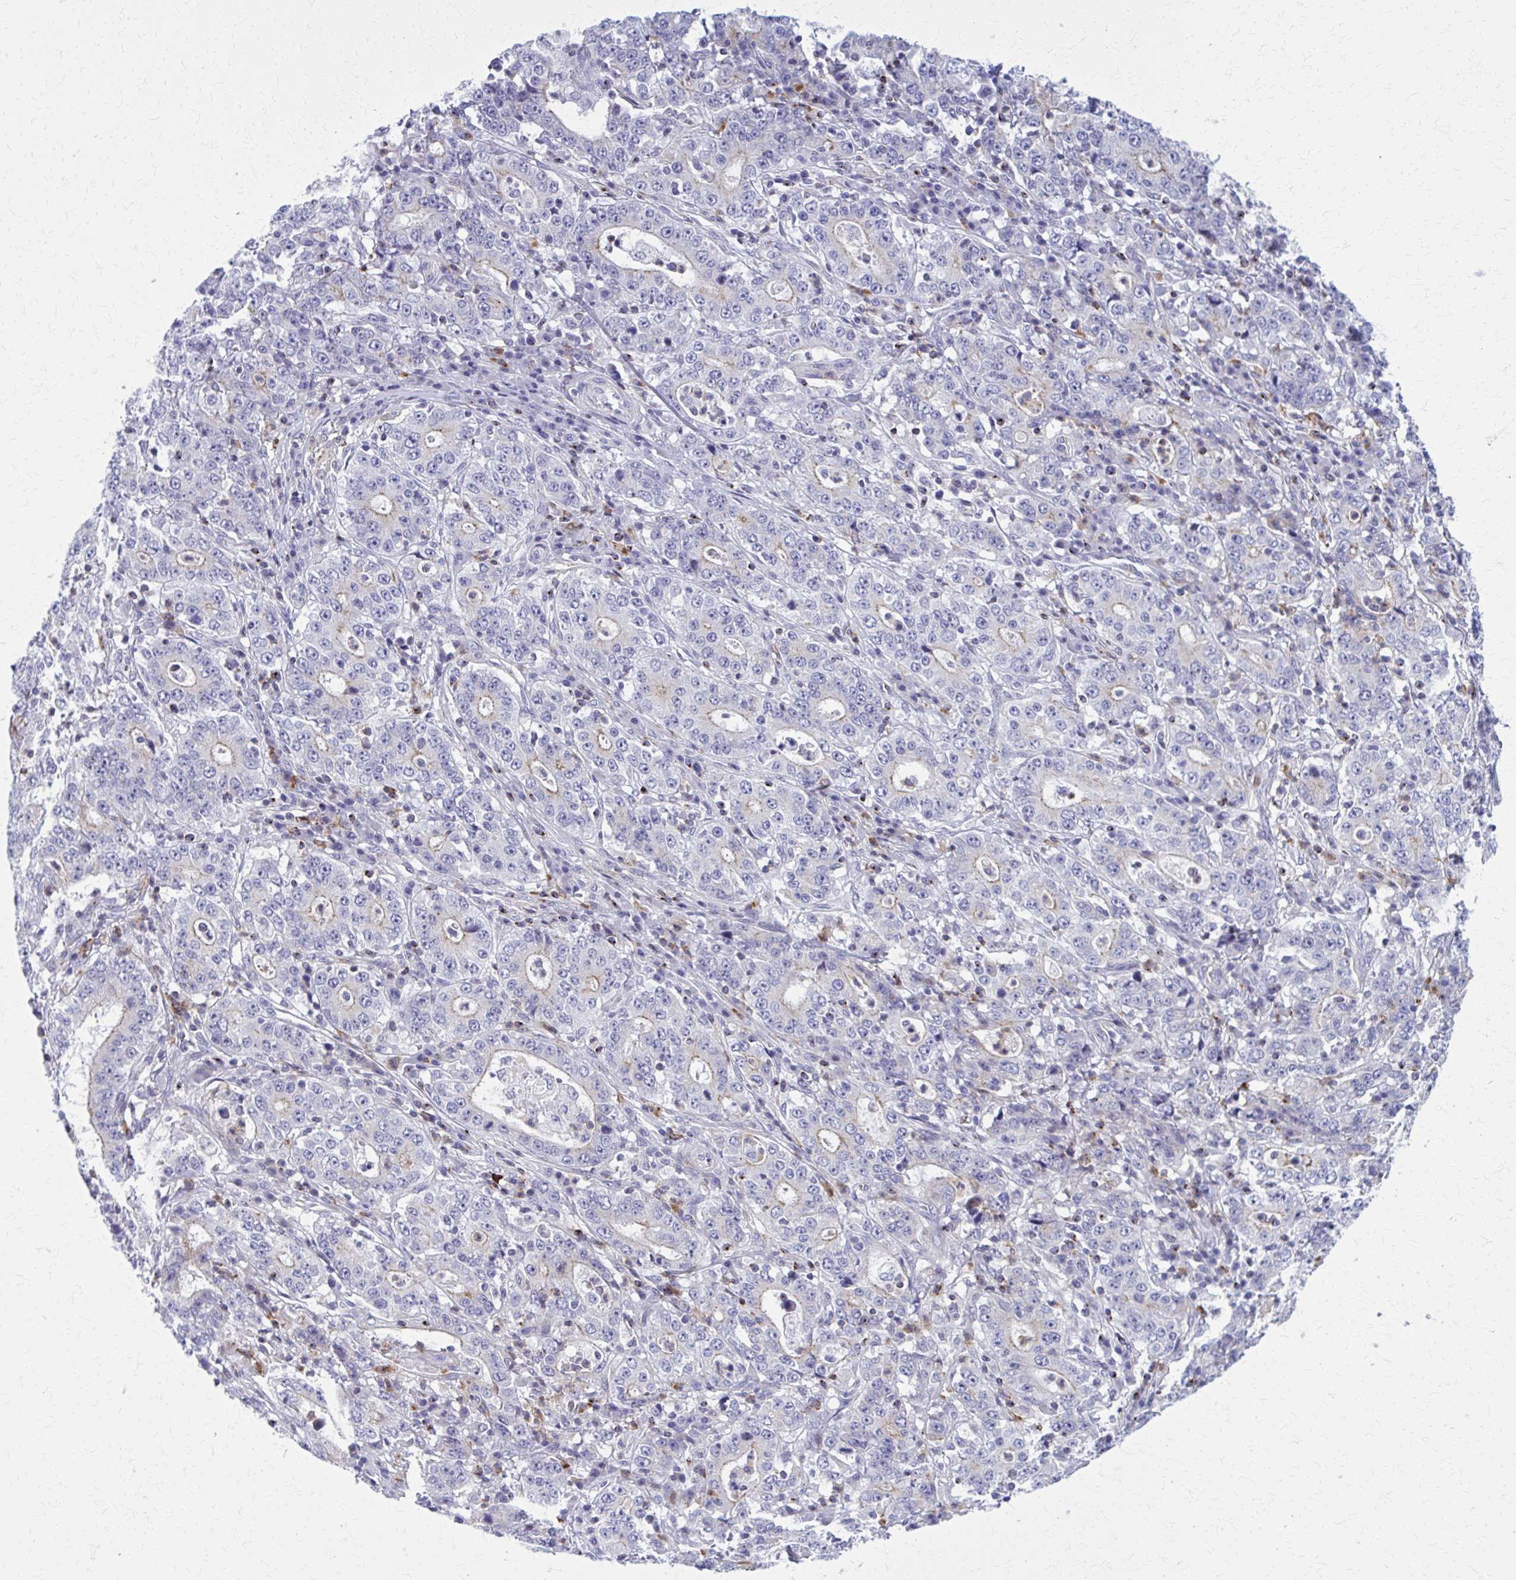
{"staining": {"intensity": "weak", "quantity": "<25%", "location": "cytoplasmic/membranous"}, "tissue": "stomach cancer", "cell_type": "Tumor cells", "image_type": "cancer", "snomed": [{"axis": "morphology", "description": "Normal tissue, NOS"}, {"axis": "morphology", "description": "Adenocarcinoma, NOS"}, {"axis": "topography", "description": "Stomach, upper"}, {"axis": "topography", "description": "Stomach"}], "caption": "Immunohistochemistry (IHC) photomicrograph of neoplastic tissue: stomach adenocarcinoma stained with DAB shows no significant protein staining in tumor cells.", "gene": "PEDS1", "patient": {"sex": "male", "age": 59}}